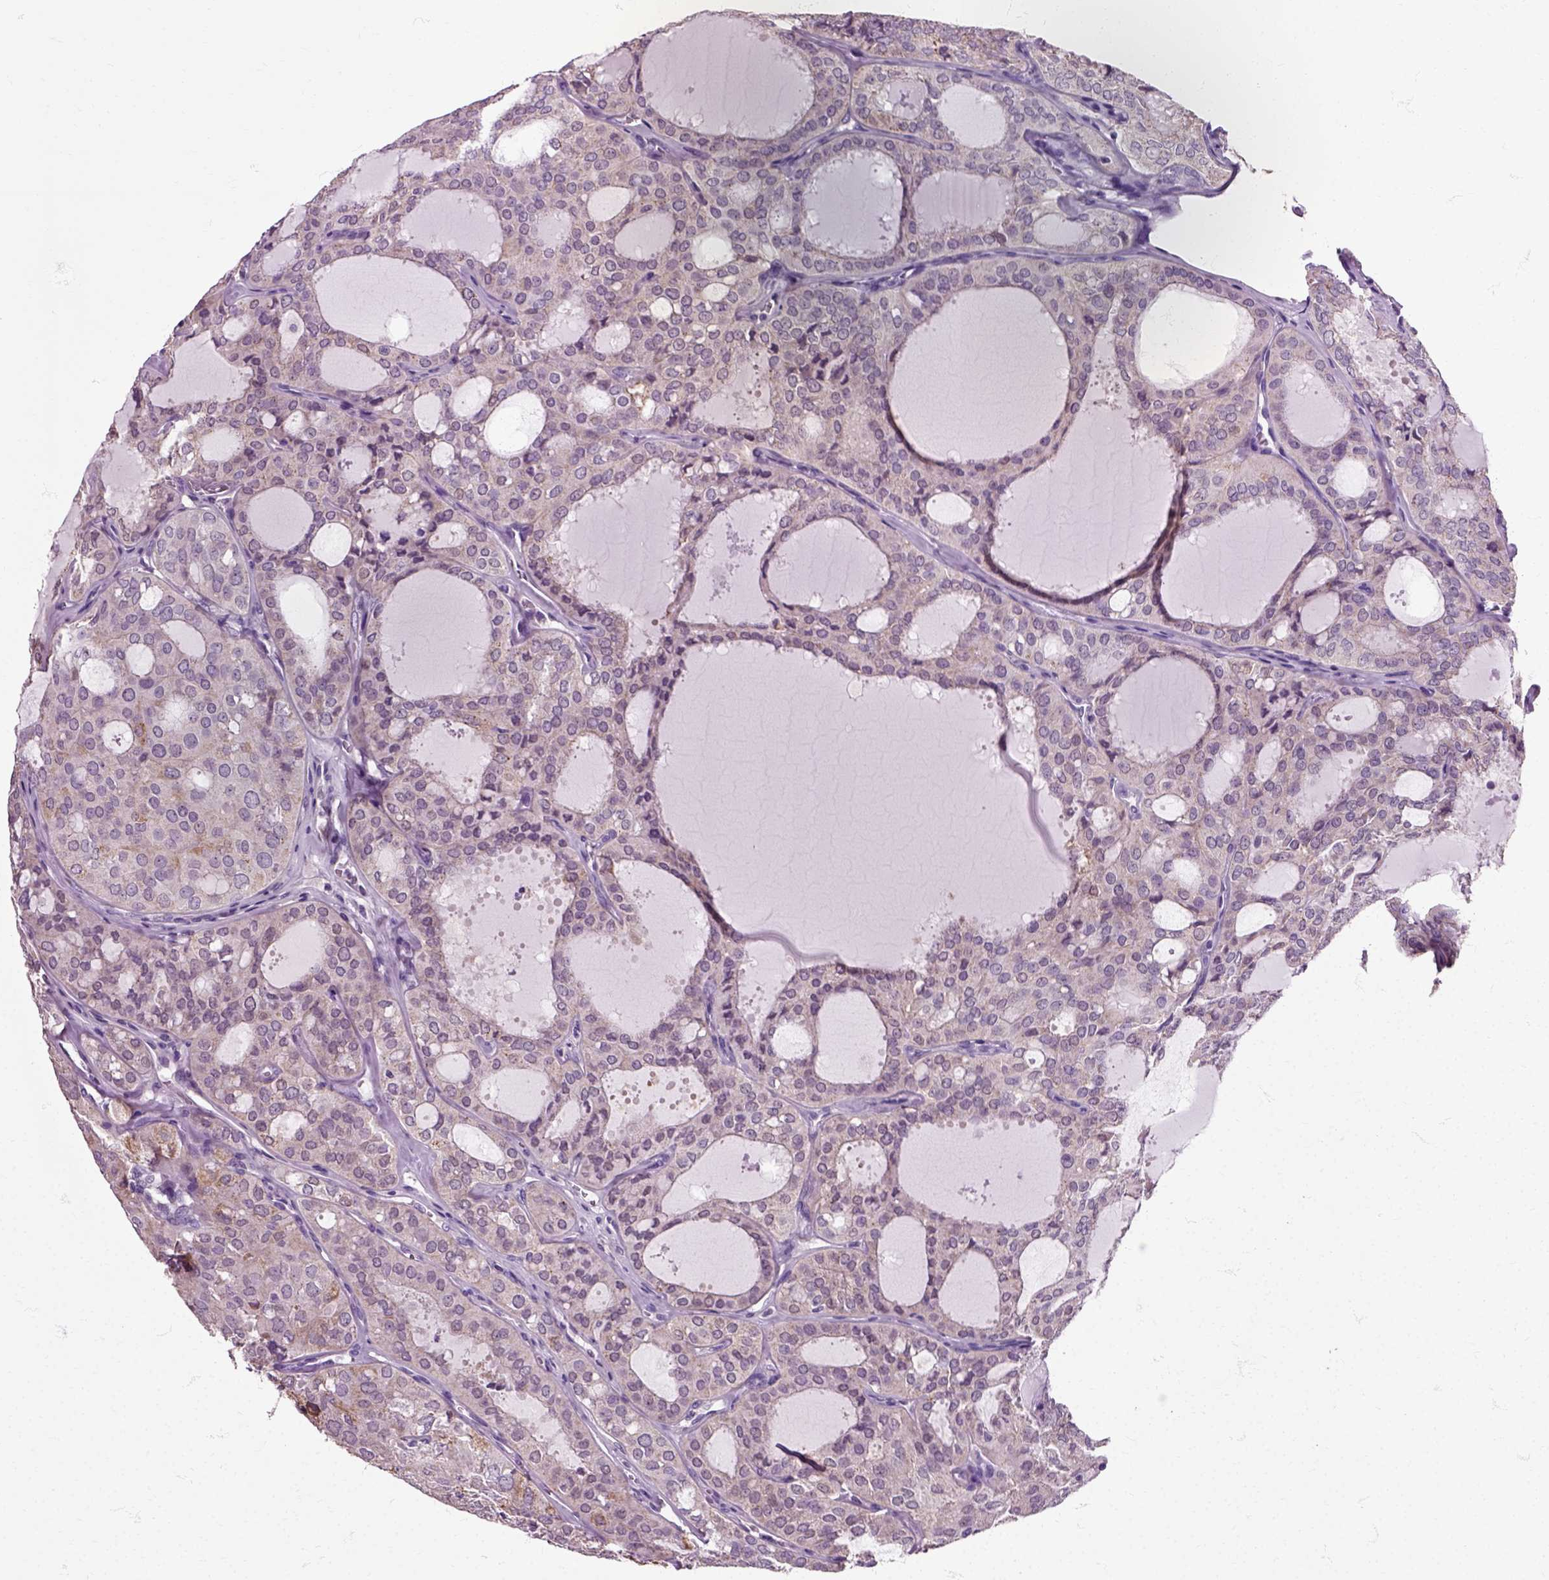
{"staining": {"intensity": "moderate", "quantity": "25%-75%", "location": "cytoplasmic/membranous"}, "tissue": "thyroid cancer", "cell_type": "Tumor cells", "image_type": "cancer", "snomed": [{"axis": "morphology", "description": "Follicular adenoma carcinoma, NOS"}, {"axis": "topography", "description": "Thyroid gland"}], "caption": "Moderate cytoplasmic/membranous positivity for a protein is present in about 25%-75% of tumor cells of thyroid follicular adenoma carcinoma using IHC.", "gene": "HSPA2", "patient": {"sex": "male", "age": 75}}